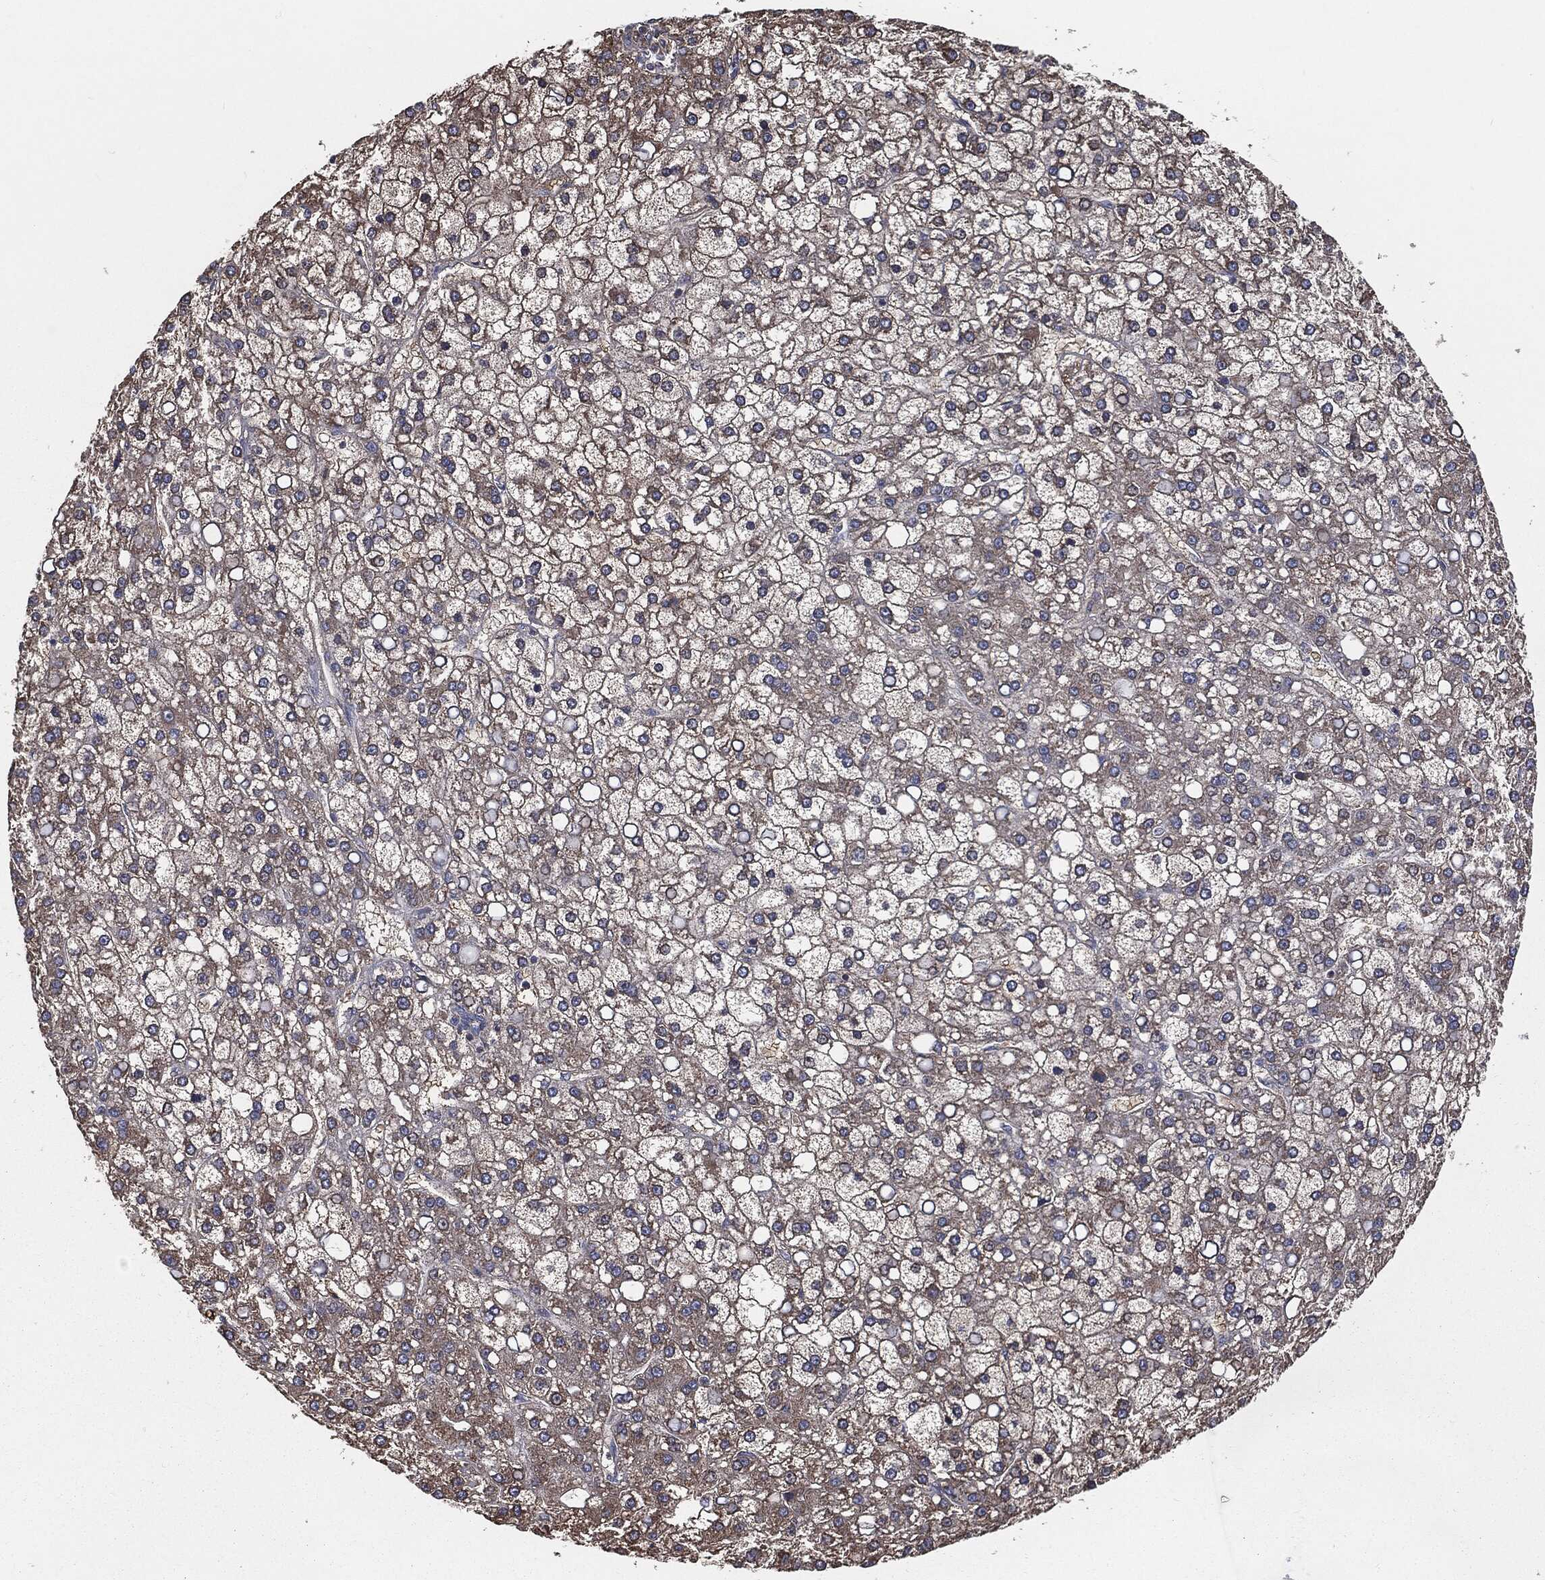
{"staining": {"intensity": "moderate", "quantity": "25%-75%", "location": "cytoplasmic/membranous"}, "tissue": "liver cancer", "cell_type": "Tumor cells", "image_type": "cancer", "snomed": [{"axis": "morphology", "description": "Carcinoma, Hepatocellular, NOS"}, {"axis": "topography", "description": "Liver"}], "caption": "A medium amount of moderate cytoplasmic/membranous positivity is identified in approximately 25%-75% of tumor cells in hepatocellular carcinoma (liver) tissue. The staining was performed using DAB to visualize the protein expression in brown, while the nuclei were stained in blue with hematoxylin (Magnification: 20x).", "gene": "PRDX4", "patient": {"sex": "male", "age": 67}}